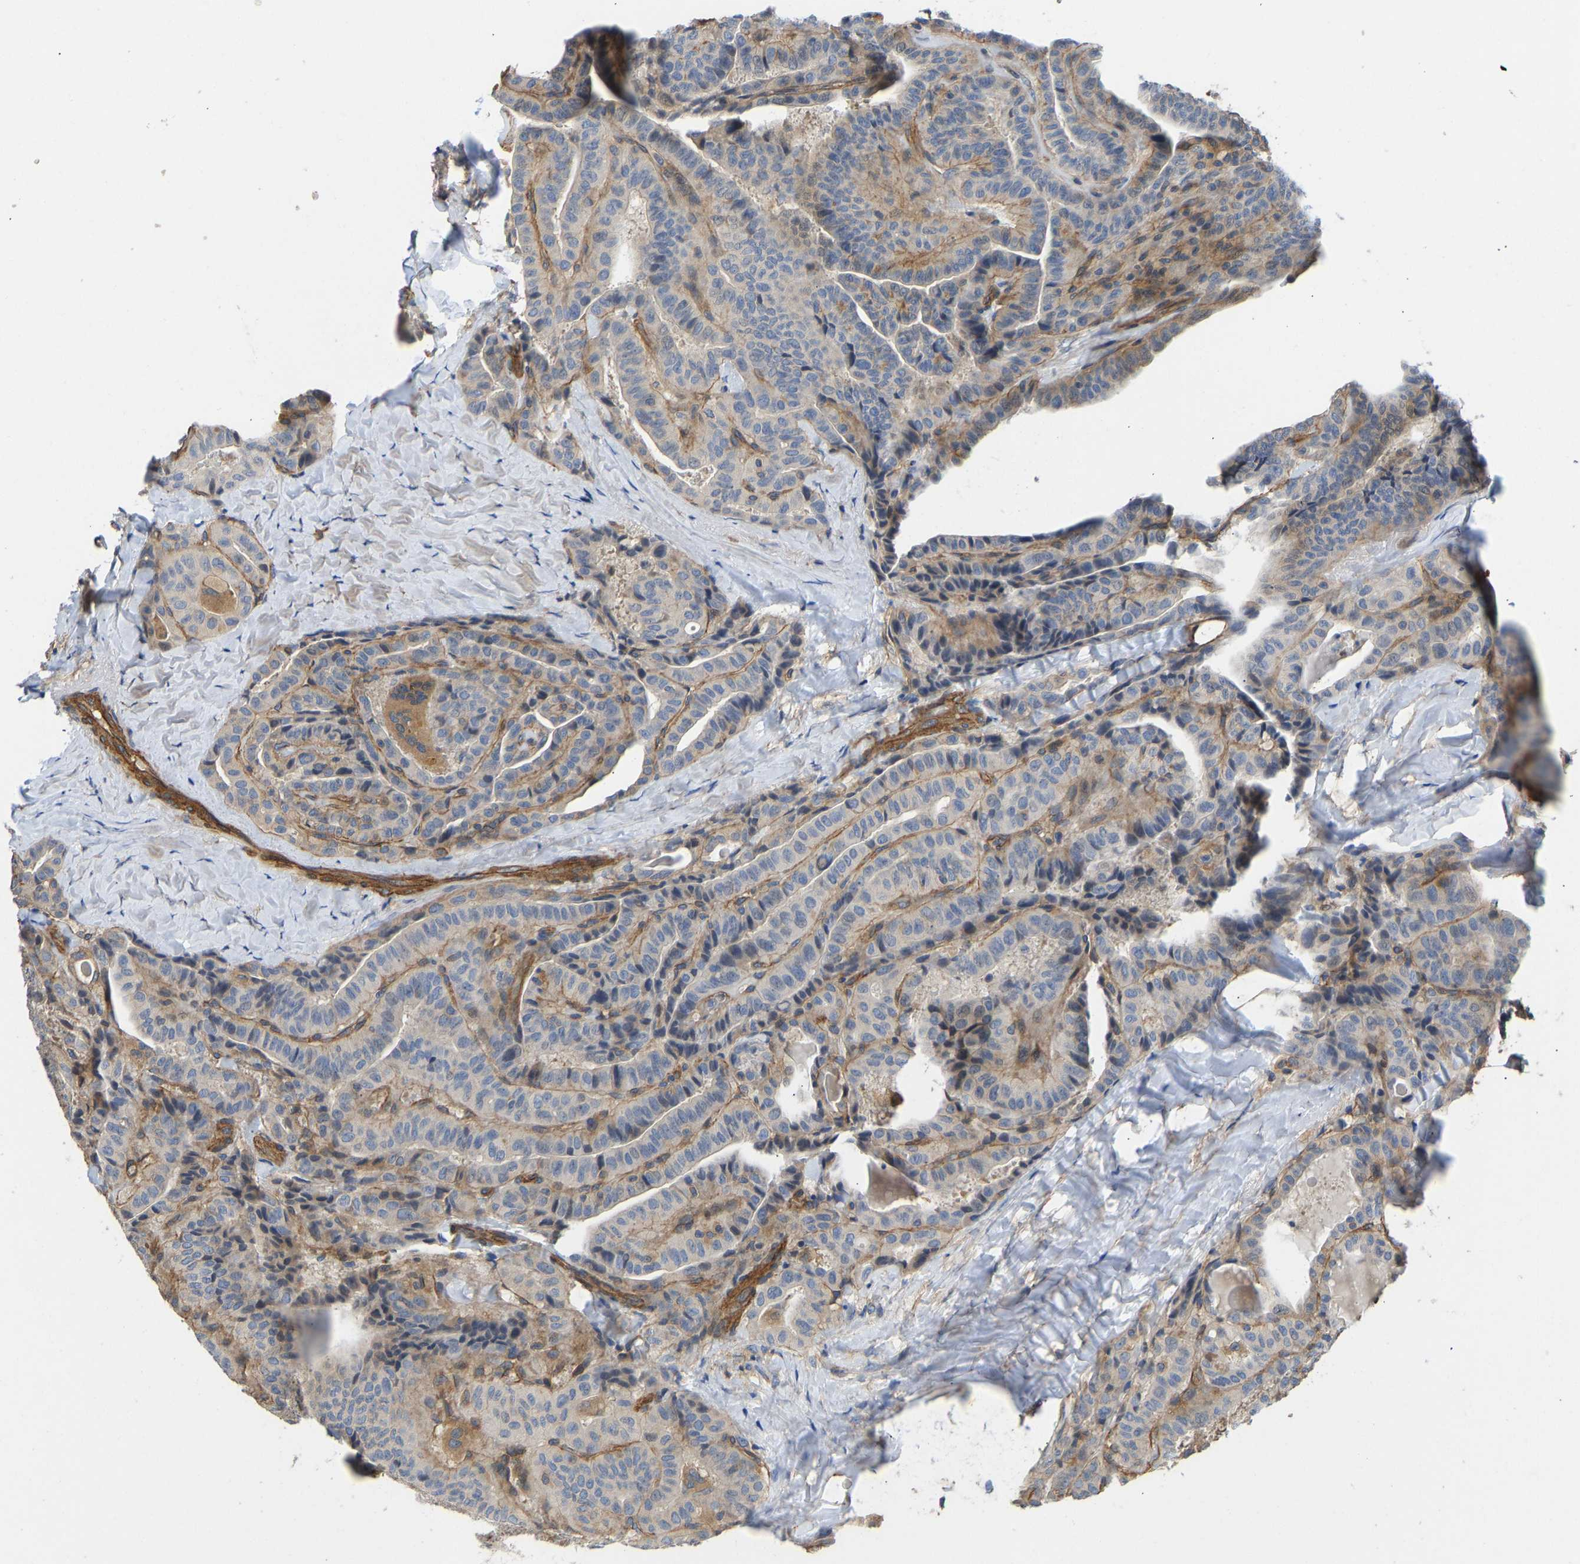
{"staining": {"intensity": "moderate", "quantity": "<25%", "location": "cytoplasmic/membranous"}, "tissue": "thyroid cancer", "cell_type": "Tumor cells", "image_type": "cancer", "snomed": [{"axis": "morphology", "description": "Papillary adenocarcinoma, NOS"}, {"axis": "topography", "description": "Thyroid gland"}], "caption": "Immunohistochemical staining of thyroid cancer (papillary adenocarcinoma) shows low levels of moderate cytoplasmic/membranous positivity in approximately <25% of tumor cells.", "gene": "ELMO2", "patient": {"sex": "male", "age": 77}}